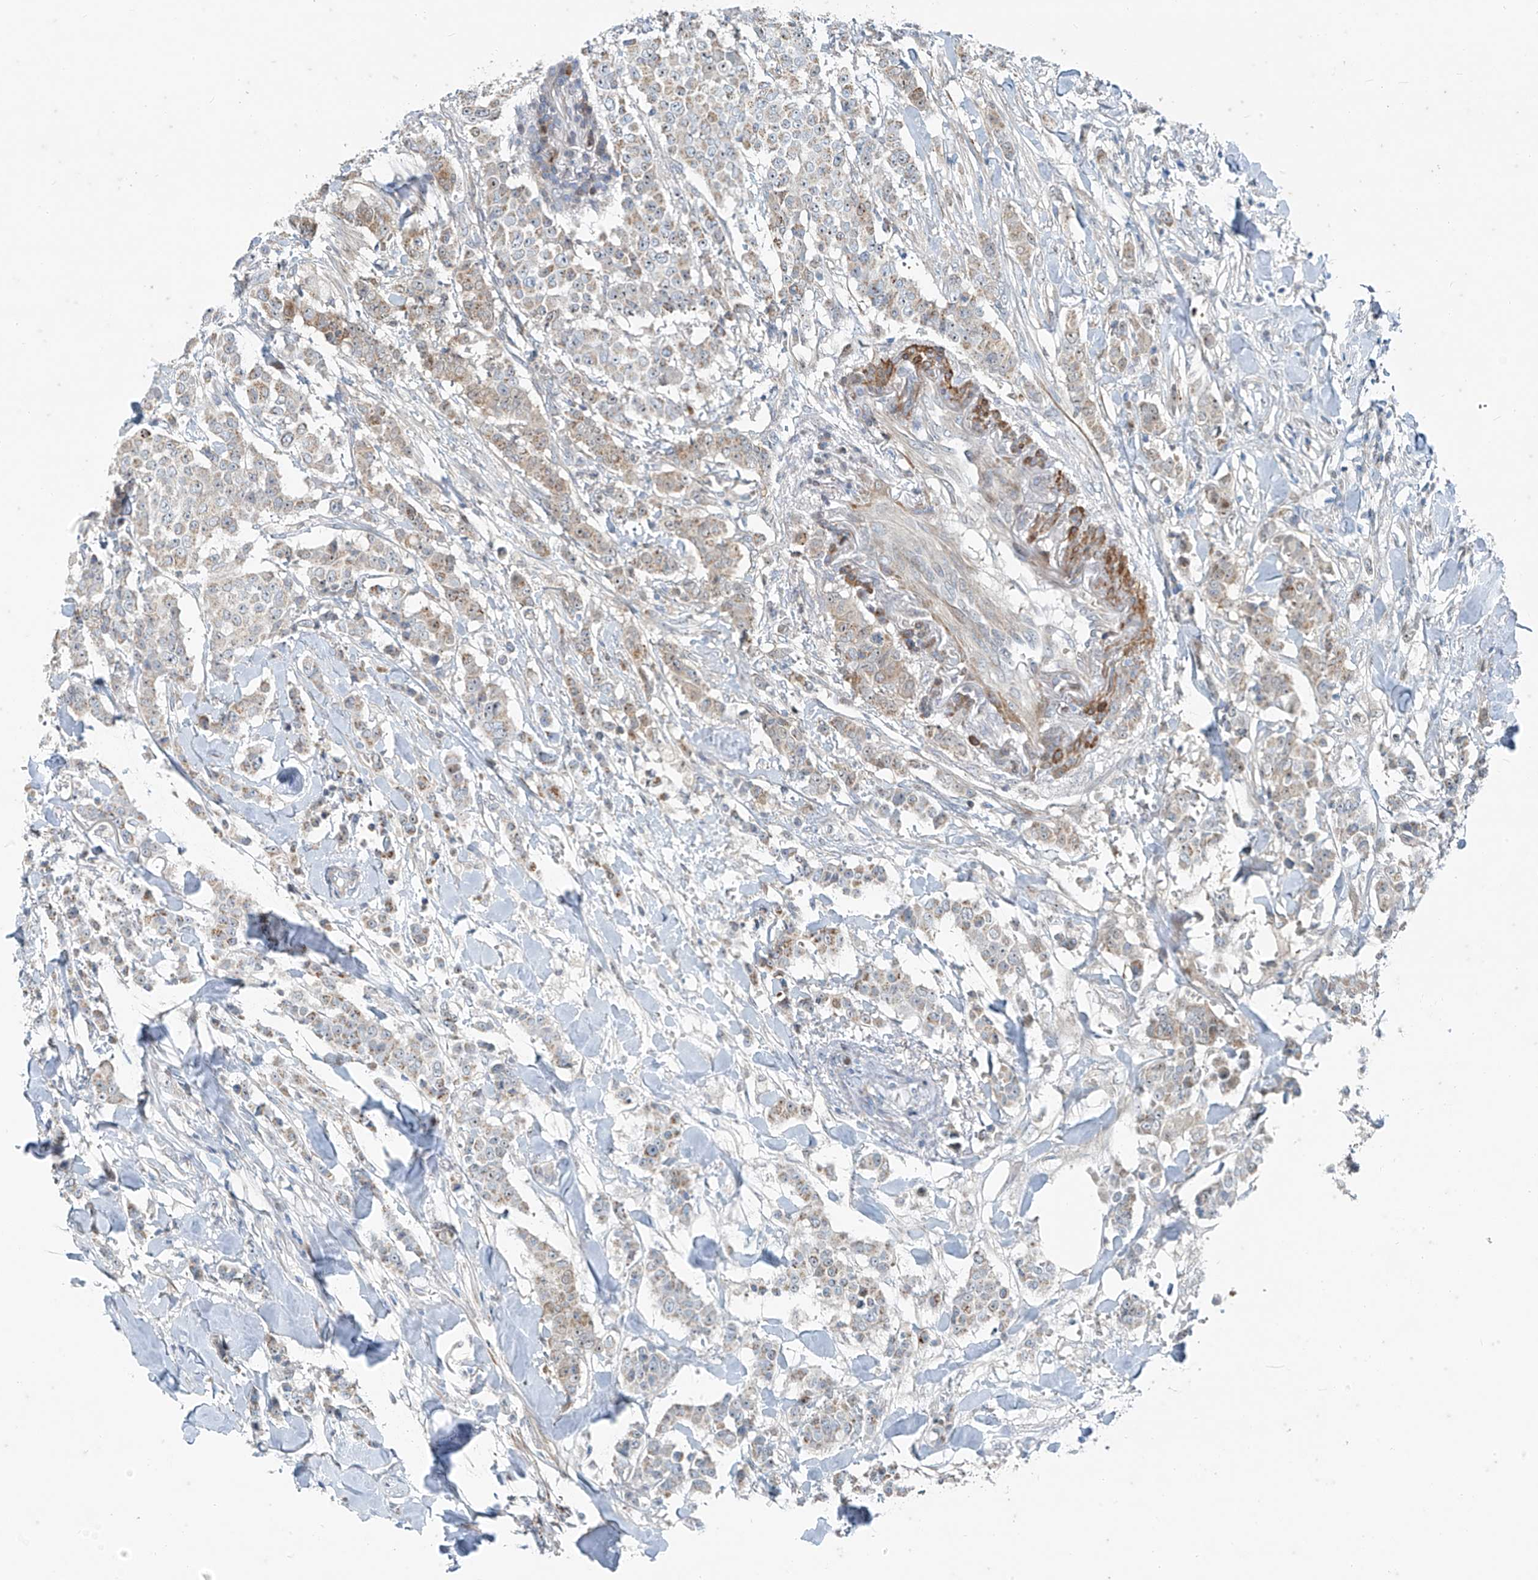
{"staining": {"intensity": "moderate", "quantity": "25%-75%", "location": "cytoplasmic/membranous,nuclear"}, "tissue": "breast cancer", "cell_type": "Tumor cells", "image_type": "cancer", "snomed": [{"axis": "morphology", "description": "Duct carcinoma"}, {"axis": "topography", "description": "Breast"}], "caption": "Immunohistochemistry (IHC) image of human invasive ductal carcinoma (breast) stained for a protein (brown), which shows medium levels of moderate cytoplasmic/membranous and nuclear staining in about 25%-75% of tumor cells.", "gene": "PPCS", "patient": {"sex": "female", "age": 40}}